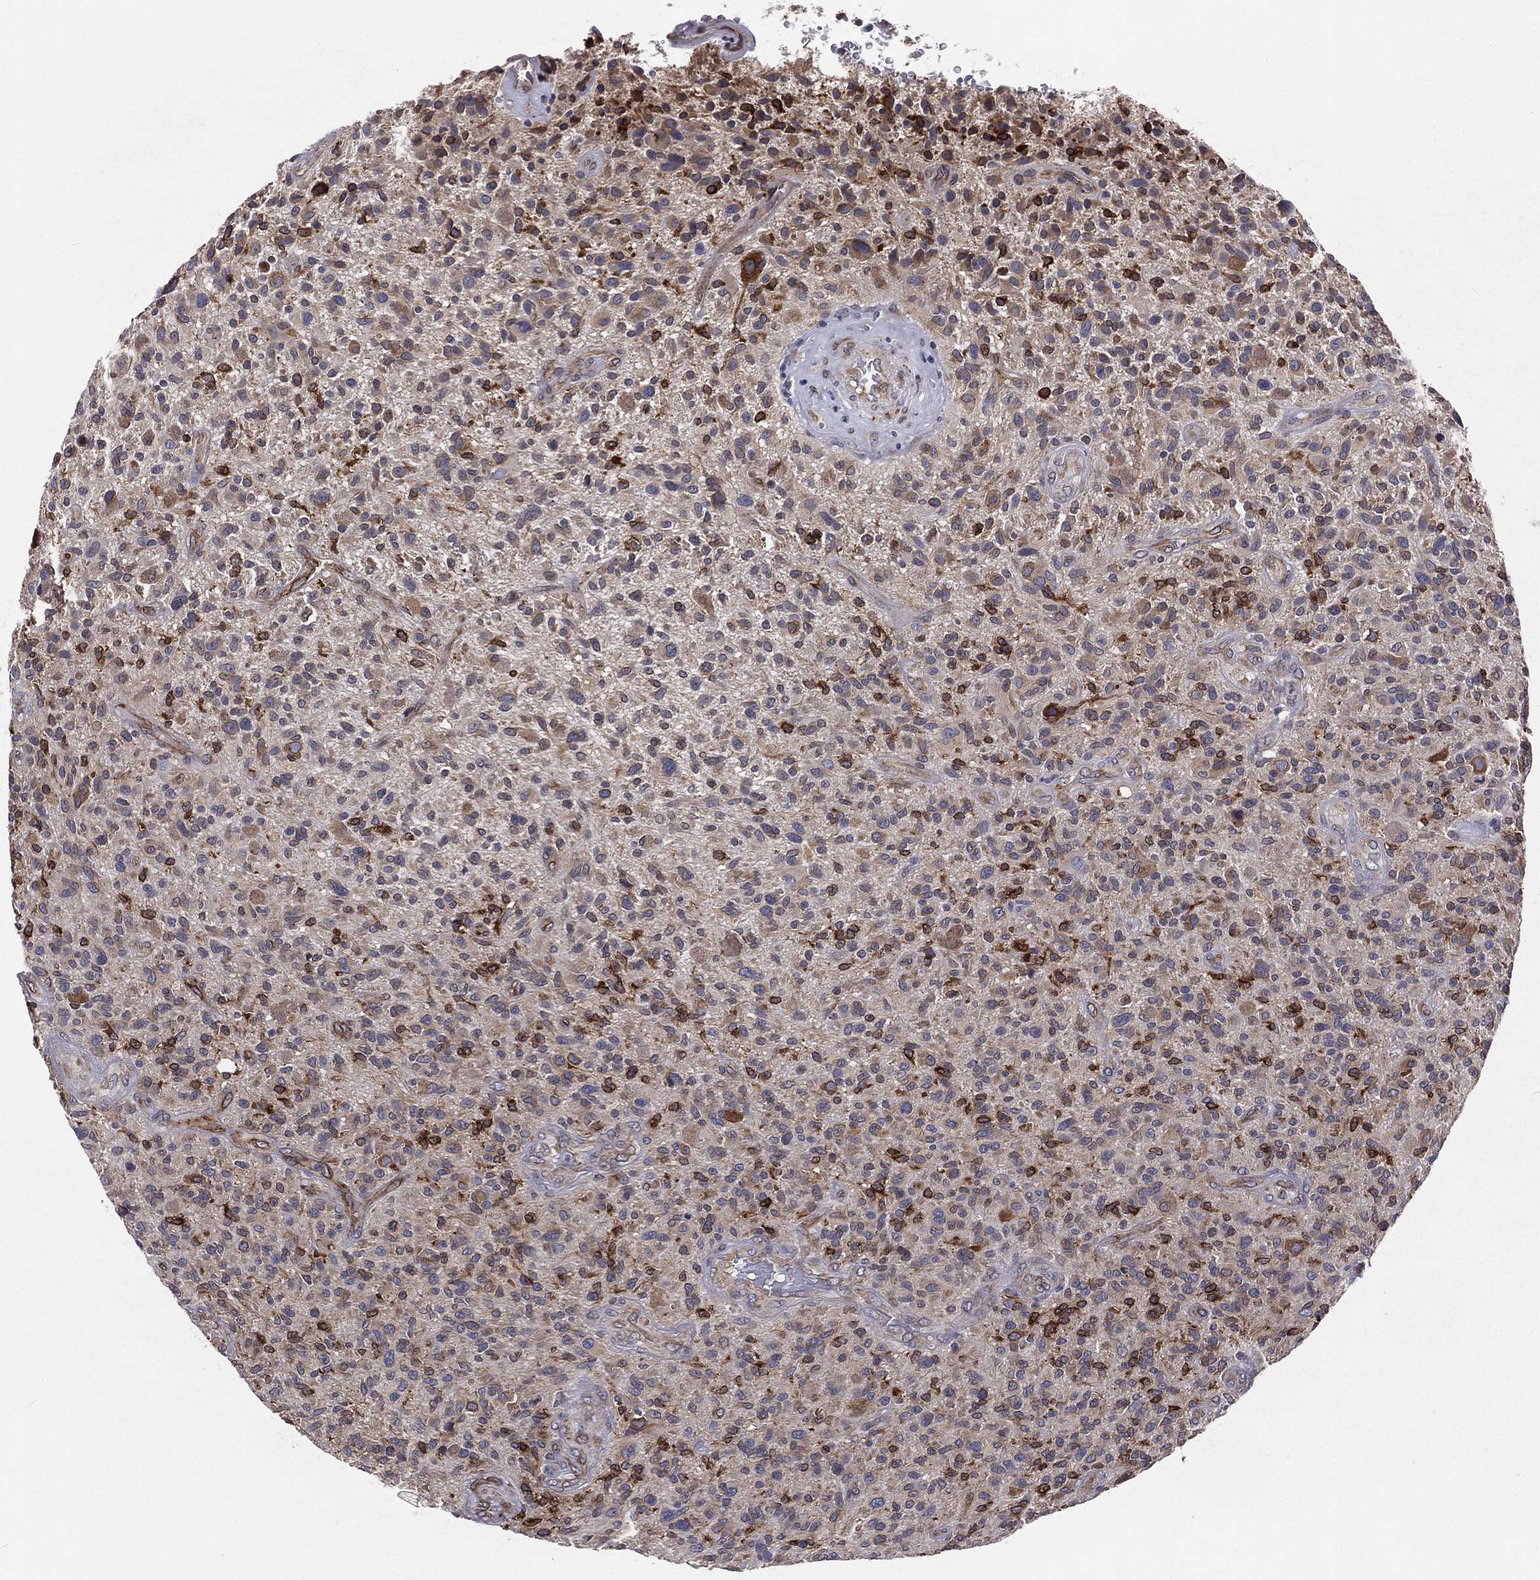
{"staining": {"intensity": "strong", "quantity": "<25%", "location": "cytoplasmic/membranous"}, "tissue": "glioma", "cell_type": "Tumor cells", "image_type": "cancer", "snomed": [{"axis": "morphology", "description": "Glioma, malignant, High grade"}, {"axis": "topography", "description": "Brain"}], "caption": "Glioma tissue reveals strong cytoplasmic/membranous expression in about <25% of tumor cells, visualized by immunohistochemistry.", "gene": "PGRMC1", "patient": {"sex": "male", "age": 47}}